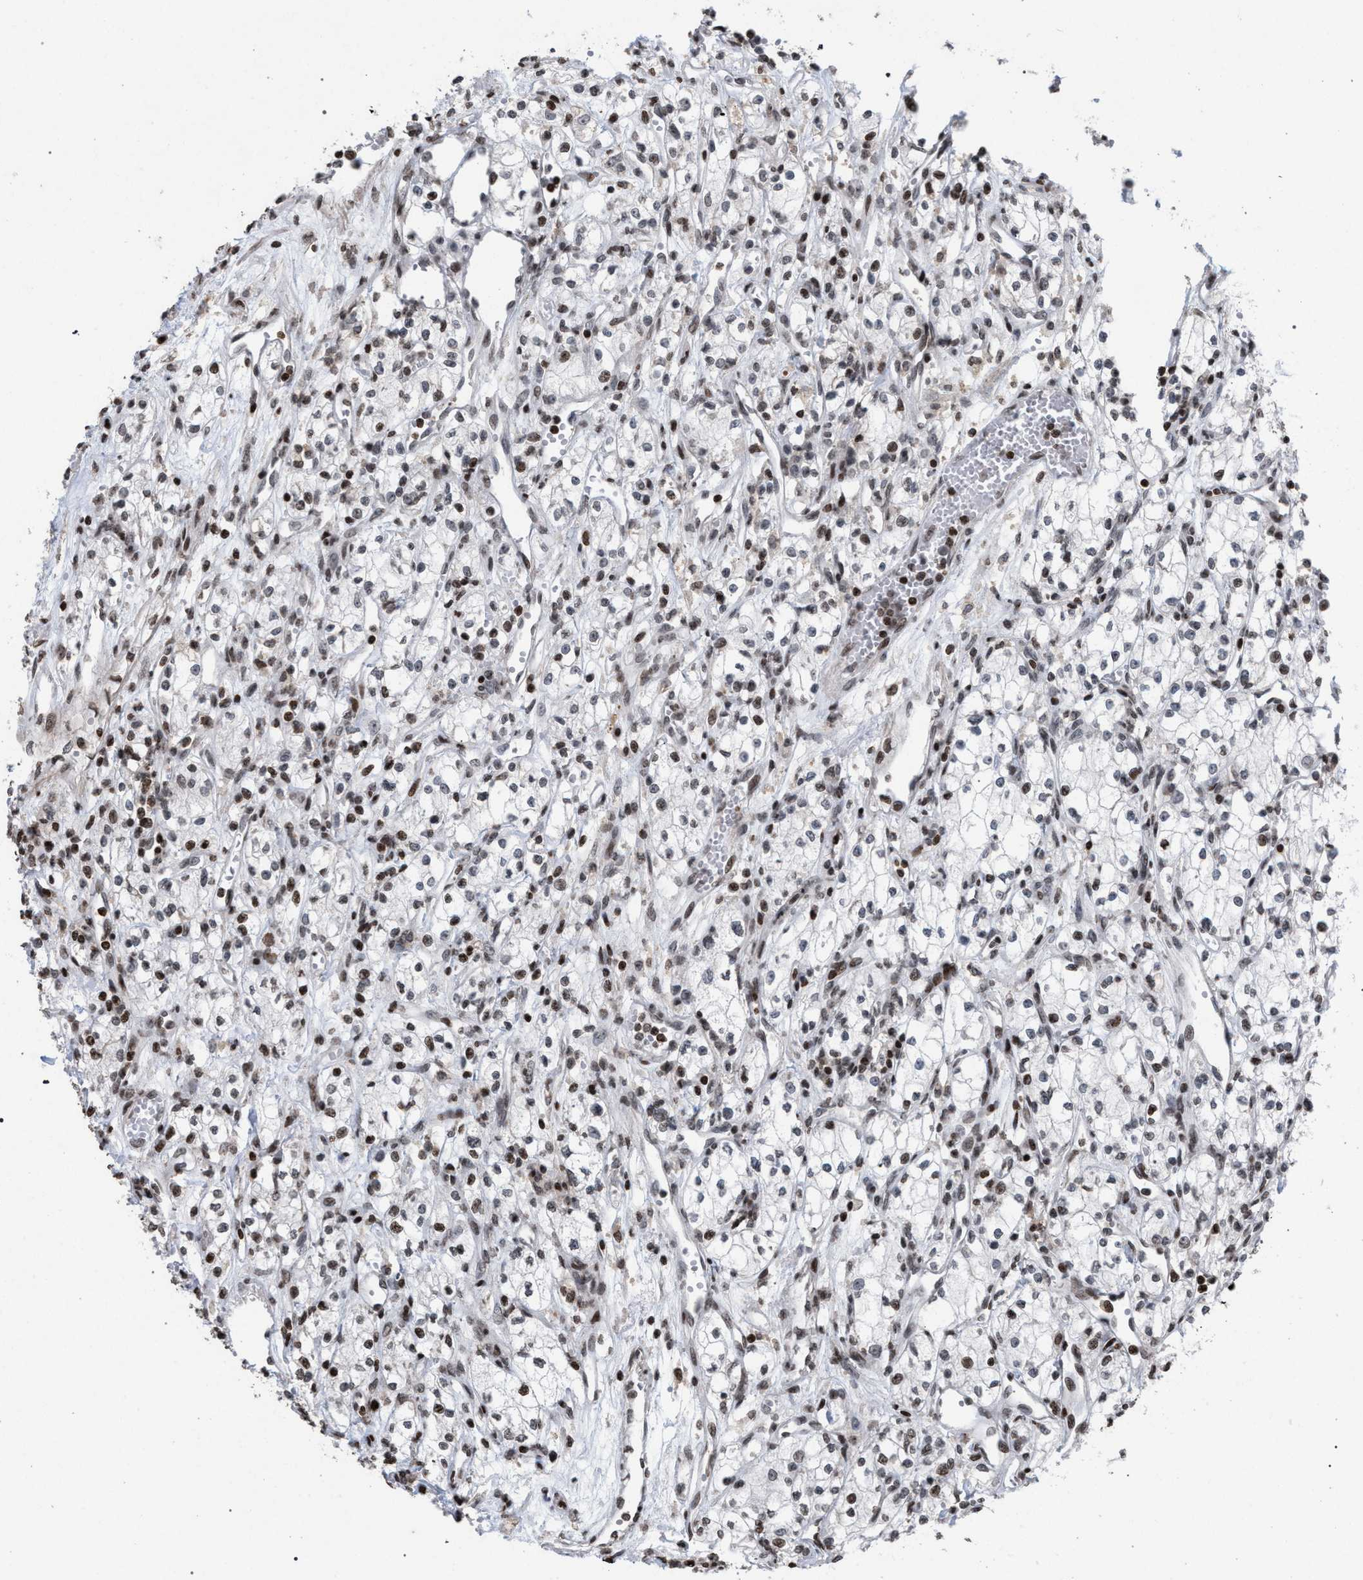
{"staining": {"intensity": "moderate", "quantity": ">75%", "location": "nuclear"}, "tissue": "renal cancer", "cell_type": "Tumor cells", "image_type": "cancer", "snomed": [{"axis": "morphology", "description": "Adenocarcinoma, NOS"}, {"axis": "topography", "description": "Kidney"}], "caption": "Renal adenocarcinoma stained with a protein marker displays moderate staining in tumor cells.", "gene": "FOXD3", "patient": {"sex": "male", "age": 59}}